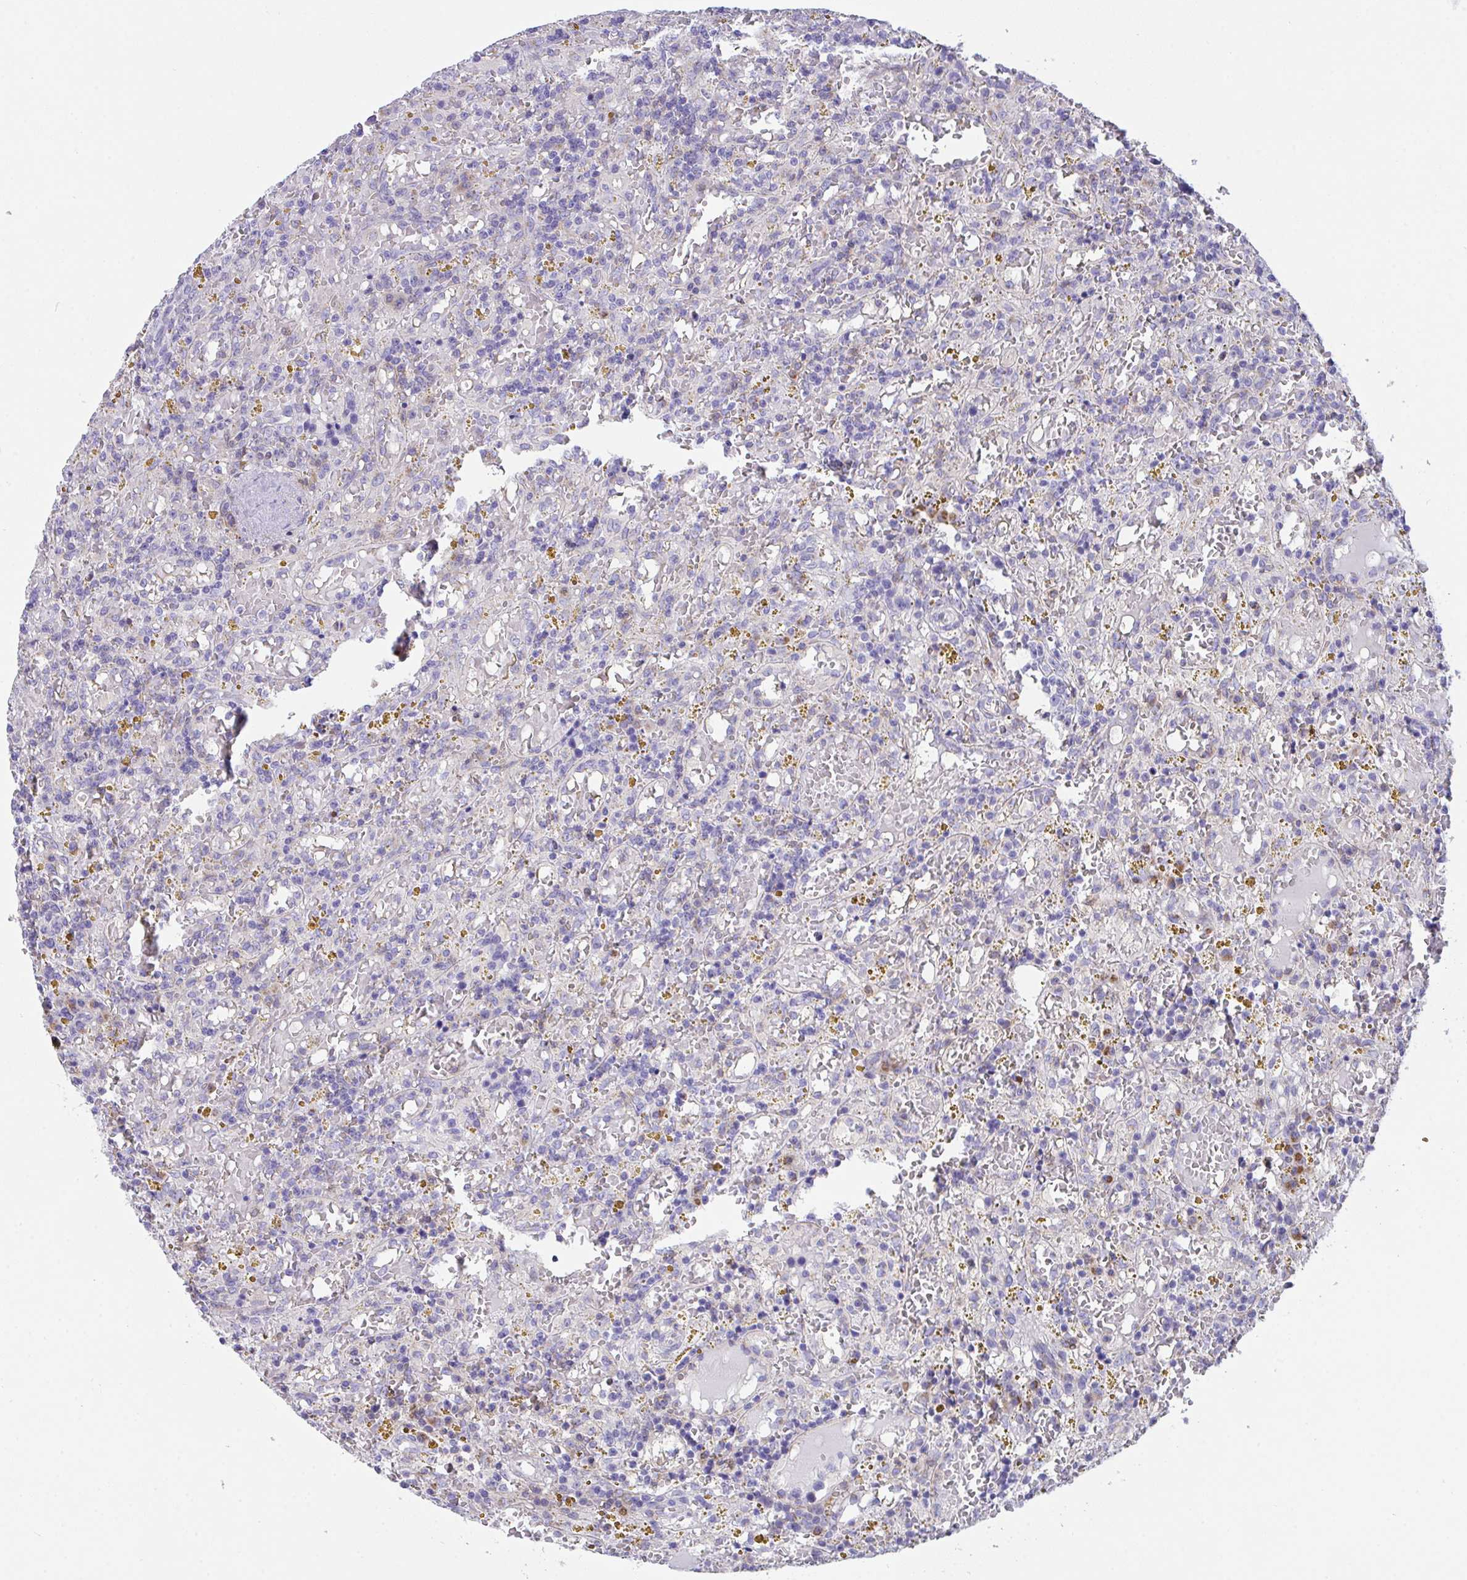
{"staining": {"intensity": "negative", "quantity": "none", "location": "none"}, "tissue": "lymphoma", "cell_type": "Tumor cells", "image_type": "cancer", "snomed": [{"axis": "morphology", "description": "Malignant lymphoma, non-Hodgkin's type, Low grade"}, {"axis": "topography", "description": "Spleen"}], "caption": "Immunohistochemistry histopathology image of lymphoma stained for a protein (brown), which reveals no staining in tumor cells. (Stains: DAB IHC with hematoxylin counter stain, Microscopy: brightfield microscopy at high magnification).", "gene": "MIA3", "patient": {"sex": "female", "age": 65}}